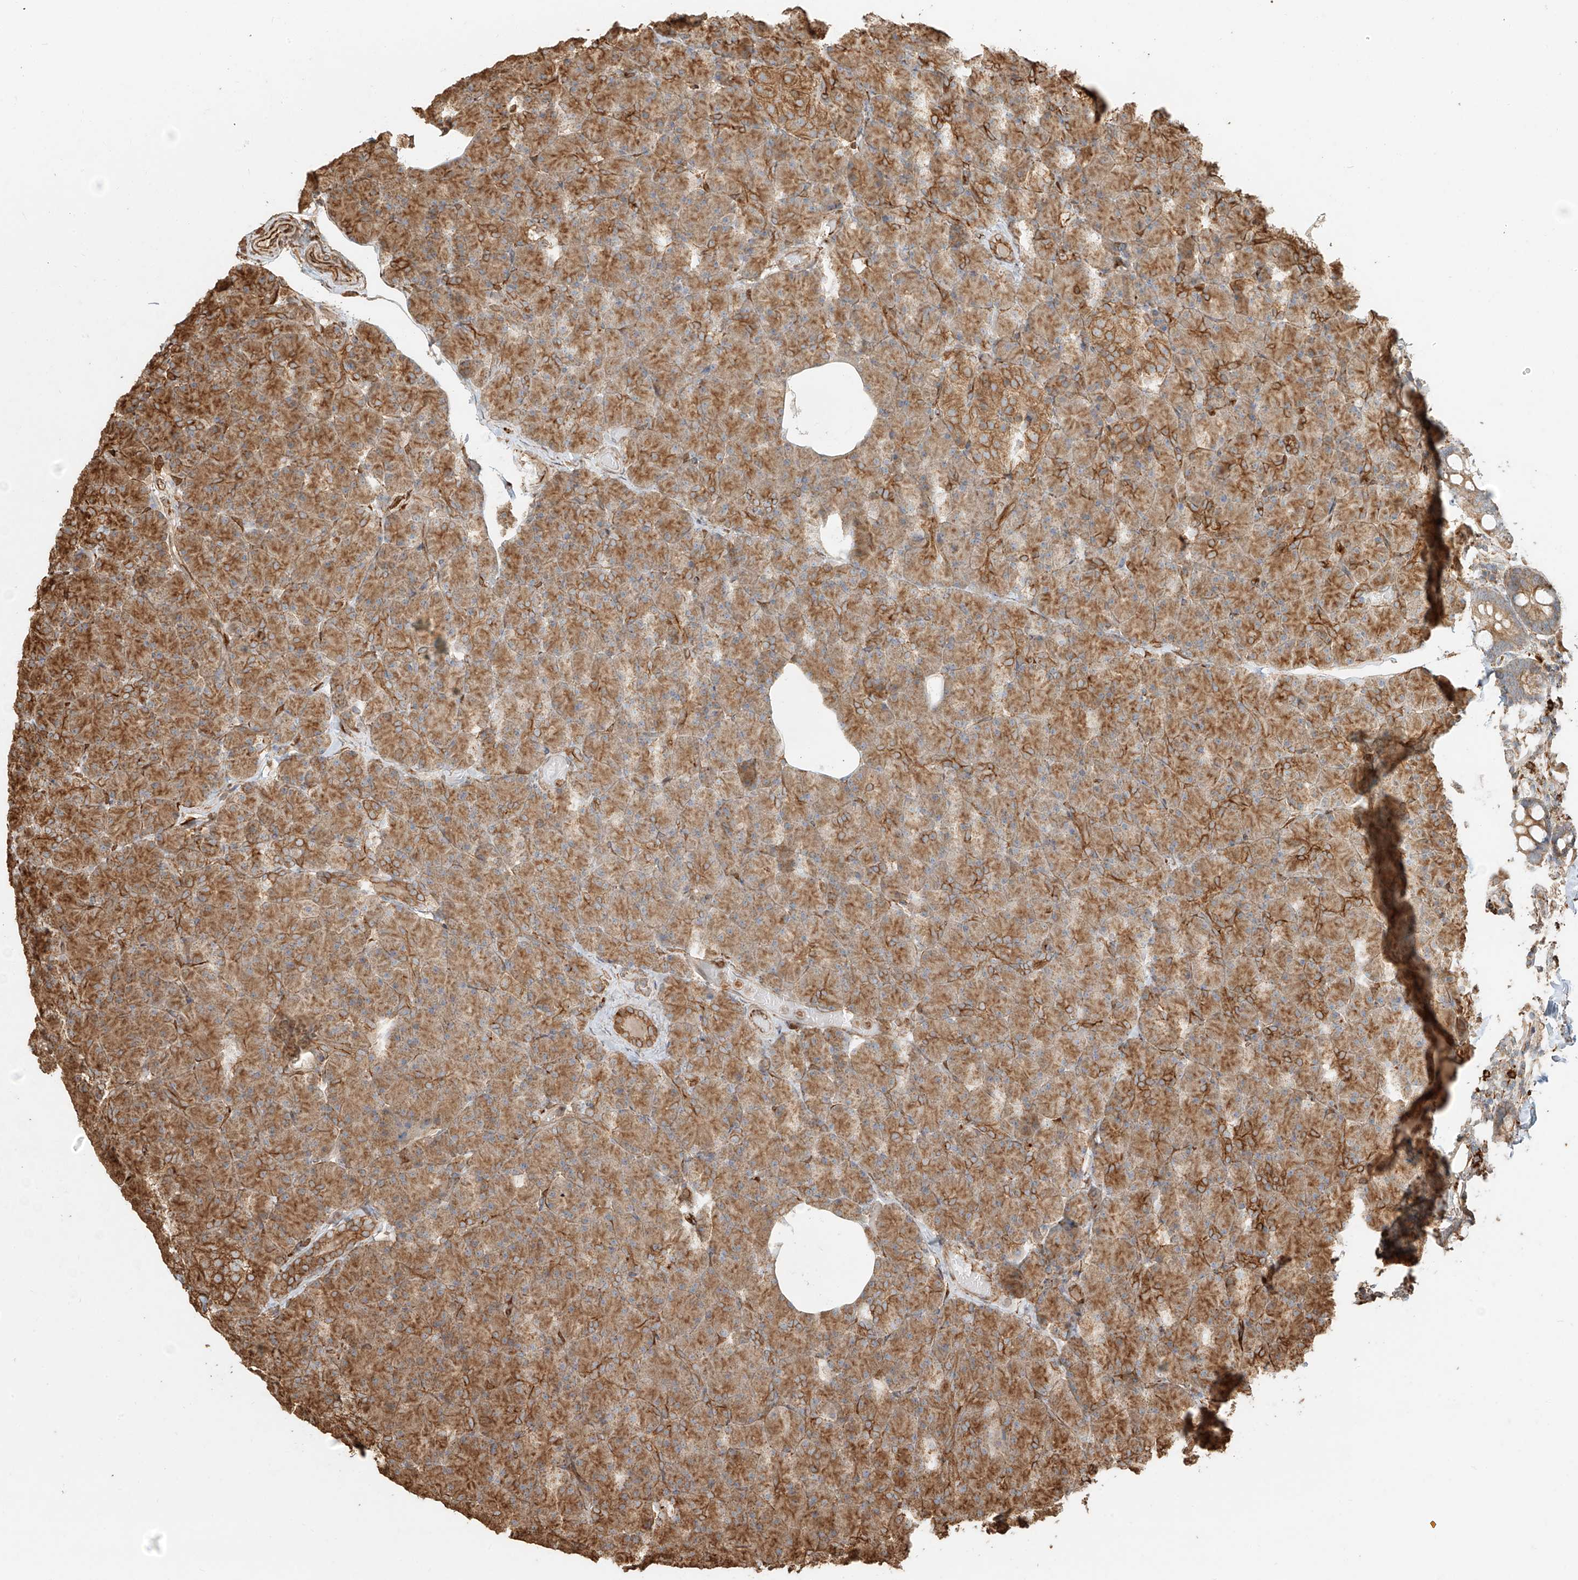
{"staining": {"intensity": "moderate", "quantity": ">75%", "location": "cytoplasmic/membranous"}, "tissue": "pancreas", "cell_type": "Exocrine glandular cells", "image_type": "normal", "snomed": [{"axis": "morphology", "description": "Normal tissue, NOS"}, {"axis": "topography", "description": "Pancreas"}], "caption": "Unremarkable pancreas exhibits moderate cytoplasmic/membranous expression in about >75% of exocrine glandular cells, visualized by immunohistochemistry. The staining is performed using DAB brown chromogen to label protein expression. The nuclei are counter-stained blue using hematoxylin.", "gene": "EFNB1", "patient": {"sex": "female", "age": 43}}